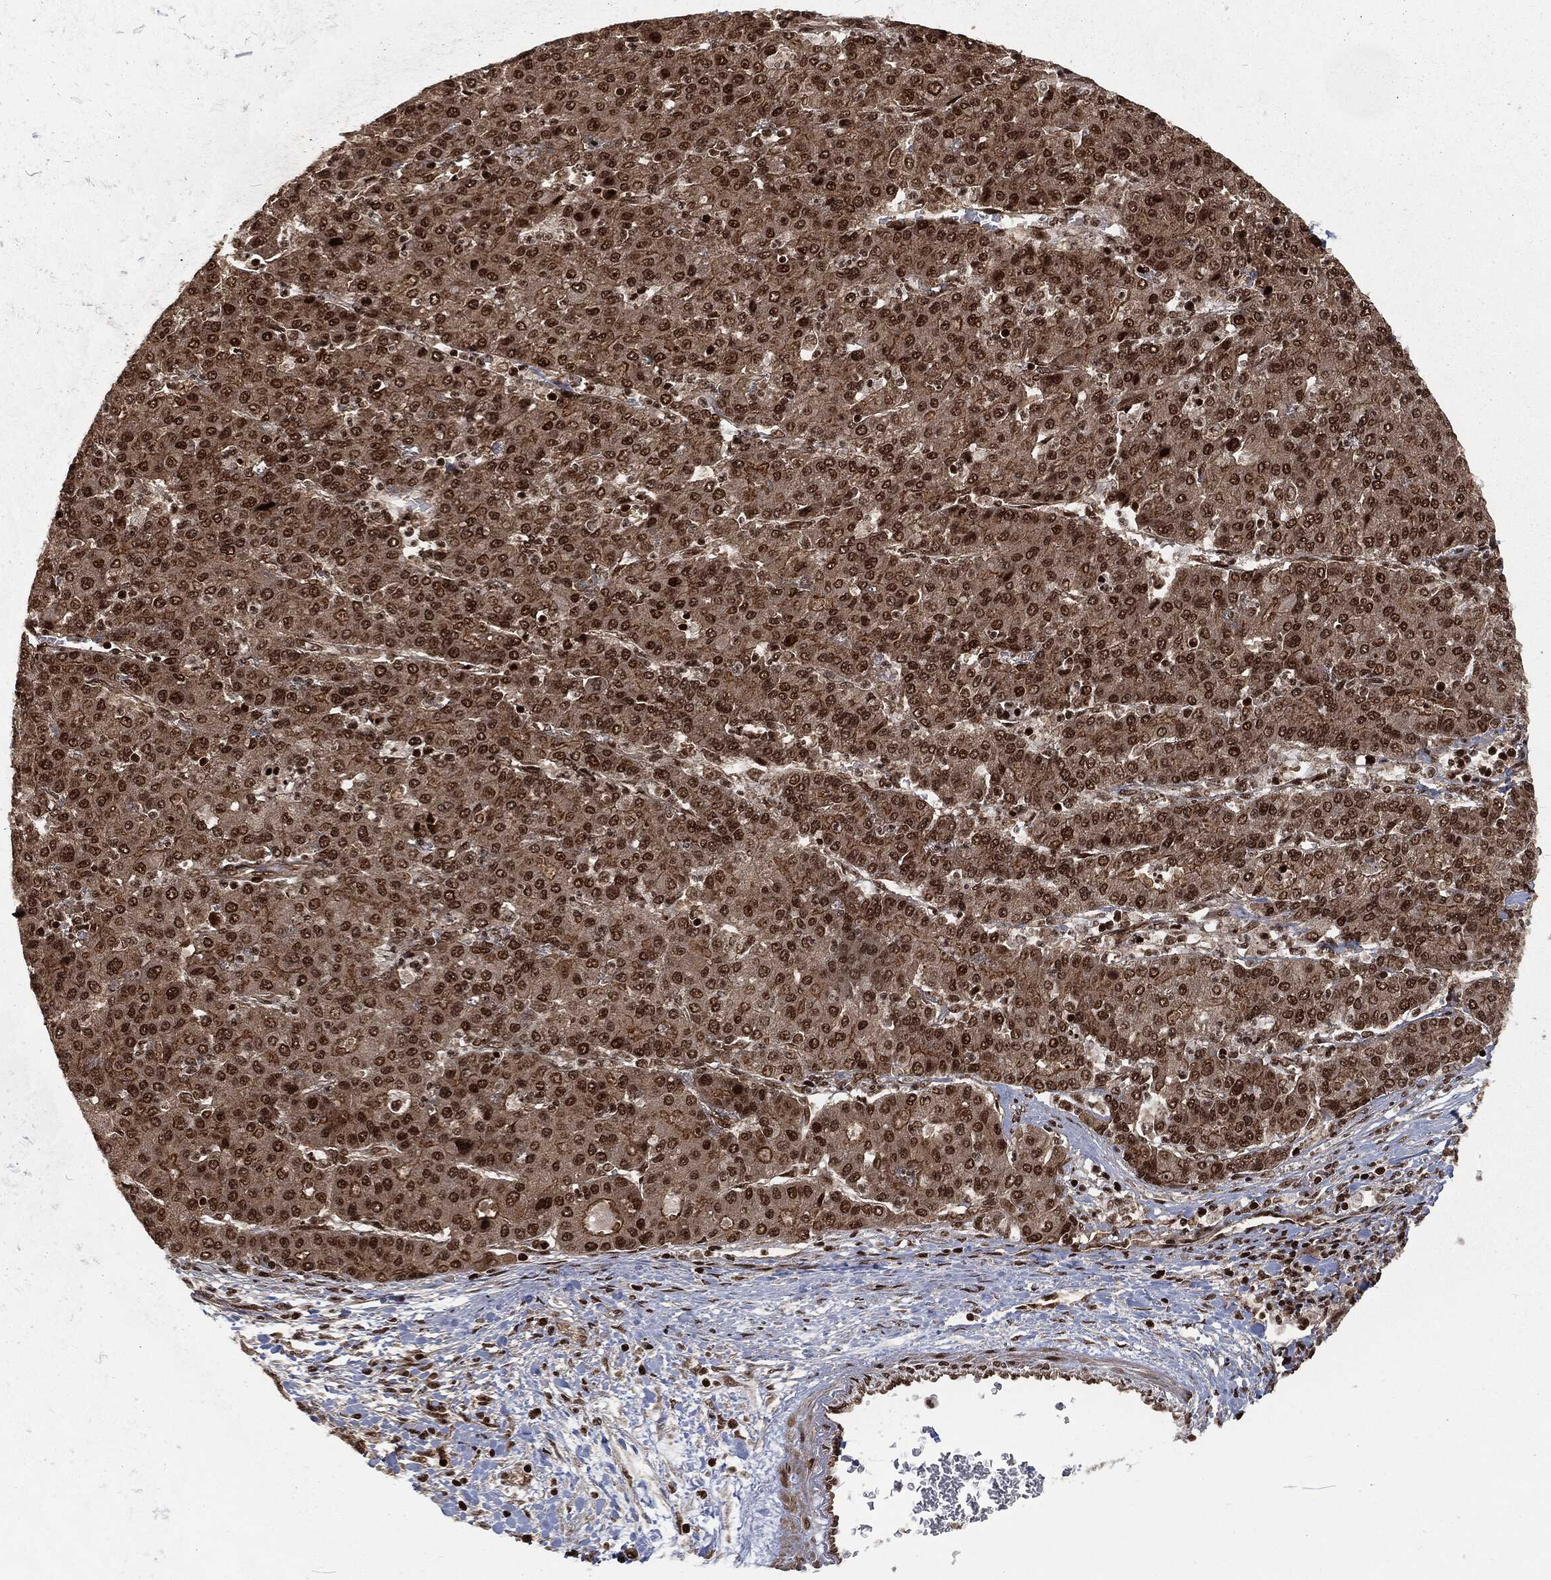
{"staining": {"intensity": "strong", "quantity": "25%-75%", "location": "nuclear"}, "tissue": "liver cancer", "cell_type": "Tumor cells", "image_type": "cancer", "snomed": [{"axis": "morphology", "description": "Carcinoma, Hepatocellular, NOS"}, {"axis": "topography", "description": "Liver"}], "caption": "Human hepatocellular carcinoma (liver) stained with a brown dye displays strong nuclear positive expression in approximately 25%-75% of tumor cells.", "gene": "NGRN", "patient": {"sex": "male", "age": 65}}